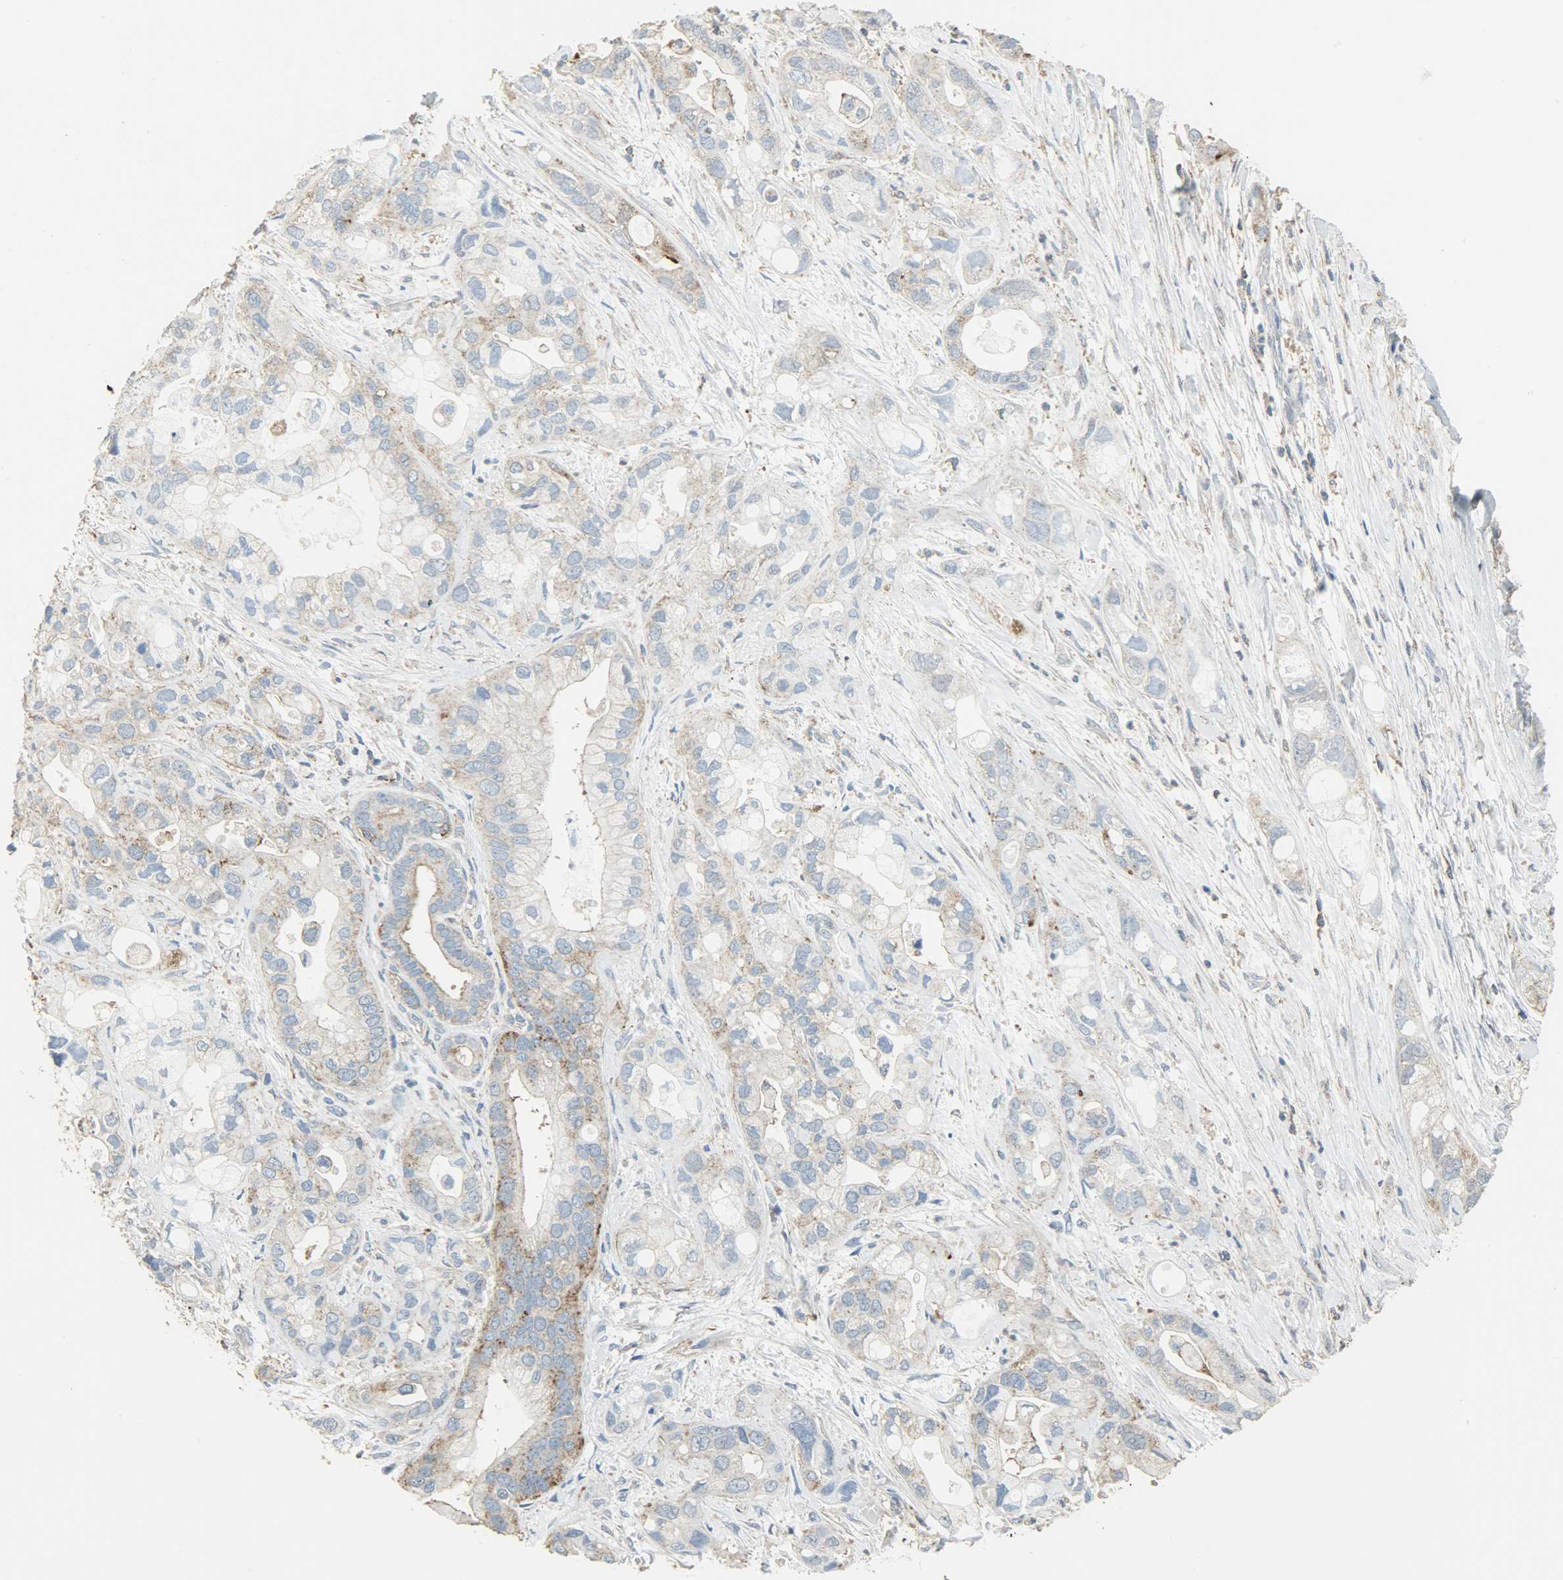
{"staining": {"intensity": "moderate", "quantity": "25%-75%", "location": "cytoplasmic/membranous"}, "tissue": "pancreatic cancer", "cell_type": "Tumor cells", "image_type": "cancer", "snomed": [{"axis": "morphology", "description": "Adenocarcinoma, NOS"}, {"axis": "topography", "description": "Pancreas"}], "caption": "The image reveals immunohistochemical staining of adenocarcinoma (pancreatic). There is moderate cytoplasmic/membranous staining is seen in approximately 25%-75% of tumor cells.", "gene": "DNAJA4", "patient": {"sex": "female", "age": 77}}